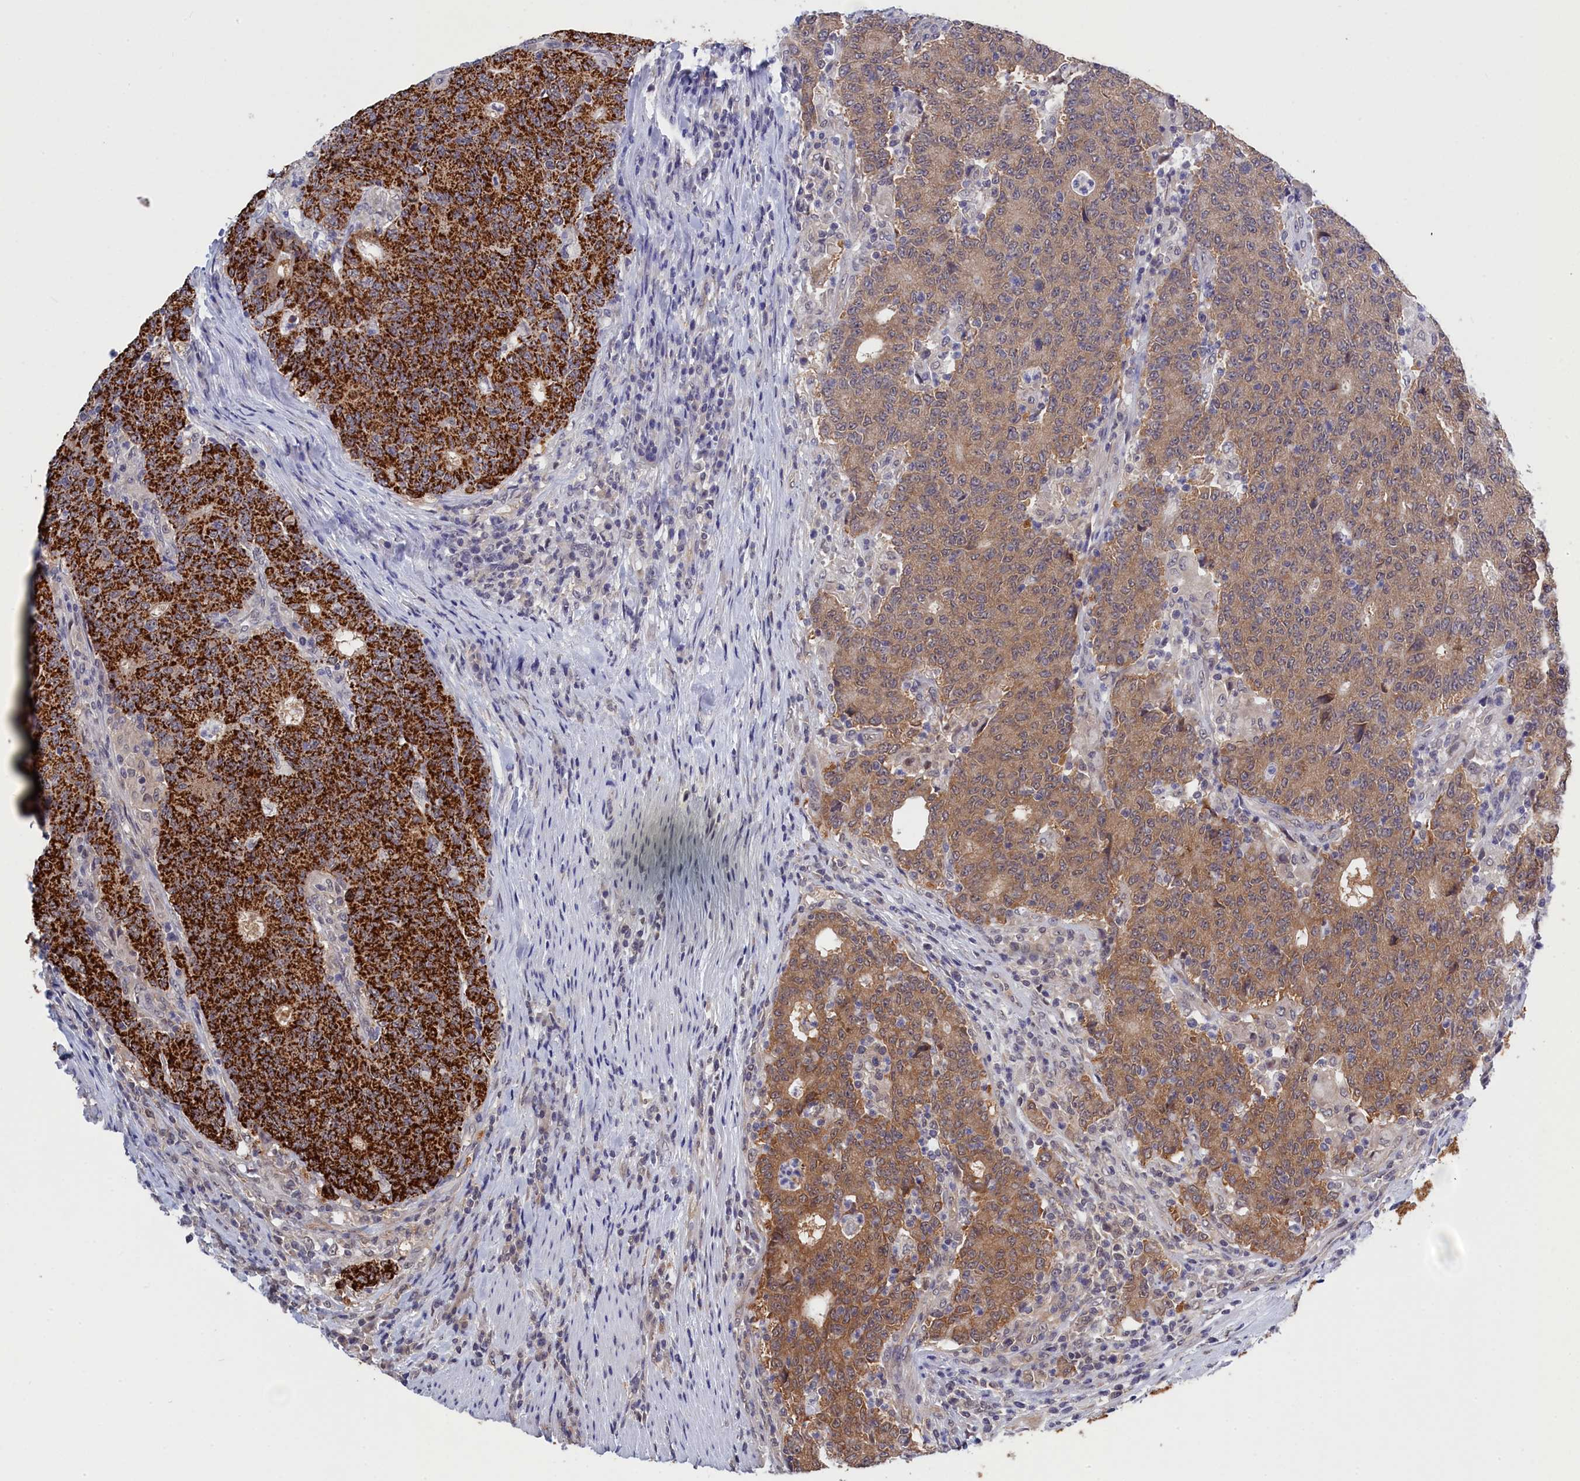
{"staining": {"intensity": "strong", "quantity": ">75%", "location": "cytoplasmic/membranous"}, "tissue": "colorectal cancer", "cell_type": "Tumor cells", "image_type": "cancer", "snomed": [{"axis": "morphology", "description": "Adenocarcinoma, NOS"}, {"axis": "topography", "description": "Colon"}], "caption": "Tumor cells demonstrate high levels of strong cytoplasmic/membranous positivity in about >75% of cells in human colorectal adenocarcinoma.", "gene": "PGP", "patient": {"sex": "female", "age": 75}}